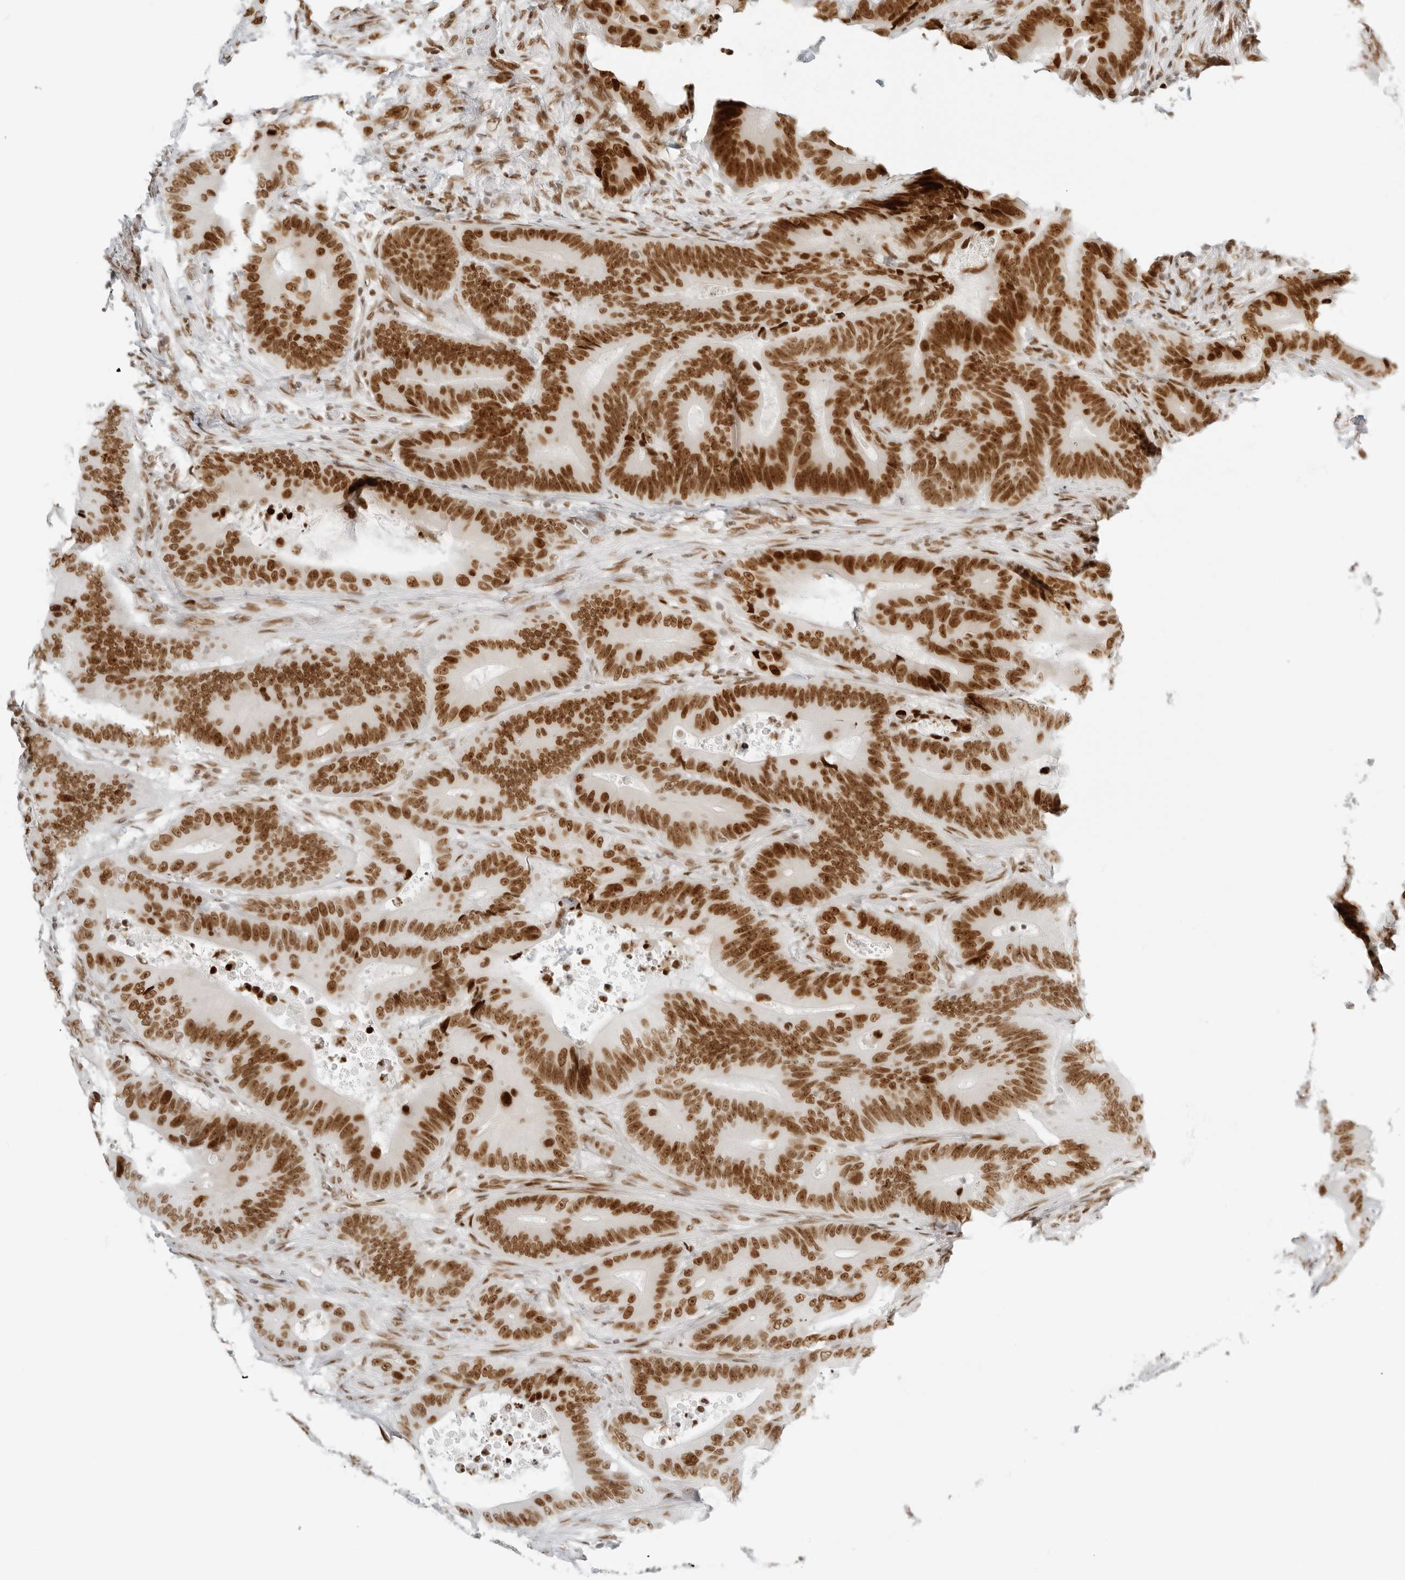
{"staining": {"intensity": "moderate", "quantity": ">75%", "location": "nuclear"}, "tissue": "colorectal cancer", "cell_type": "Tumor cells", "image_type": "cancer", "snomed": [{"axis": "morphology", "description": "Adenocarcinoma, NOS"}, {"axis": "topography", "description": "Colon"}], "caption": "A brown stain labels moderate nuclear expression of a protein in human colorectal cancer tumor cells.", "gene": "RCC1", "patient": {"sex": "male", "age": 83}}